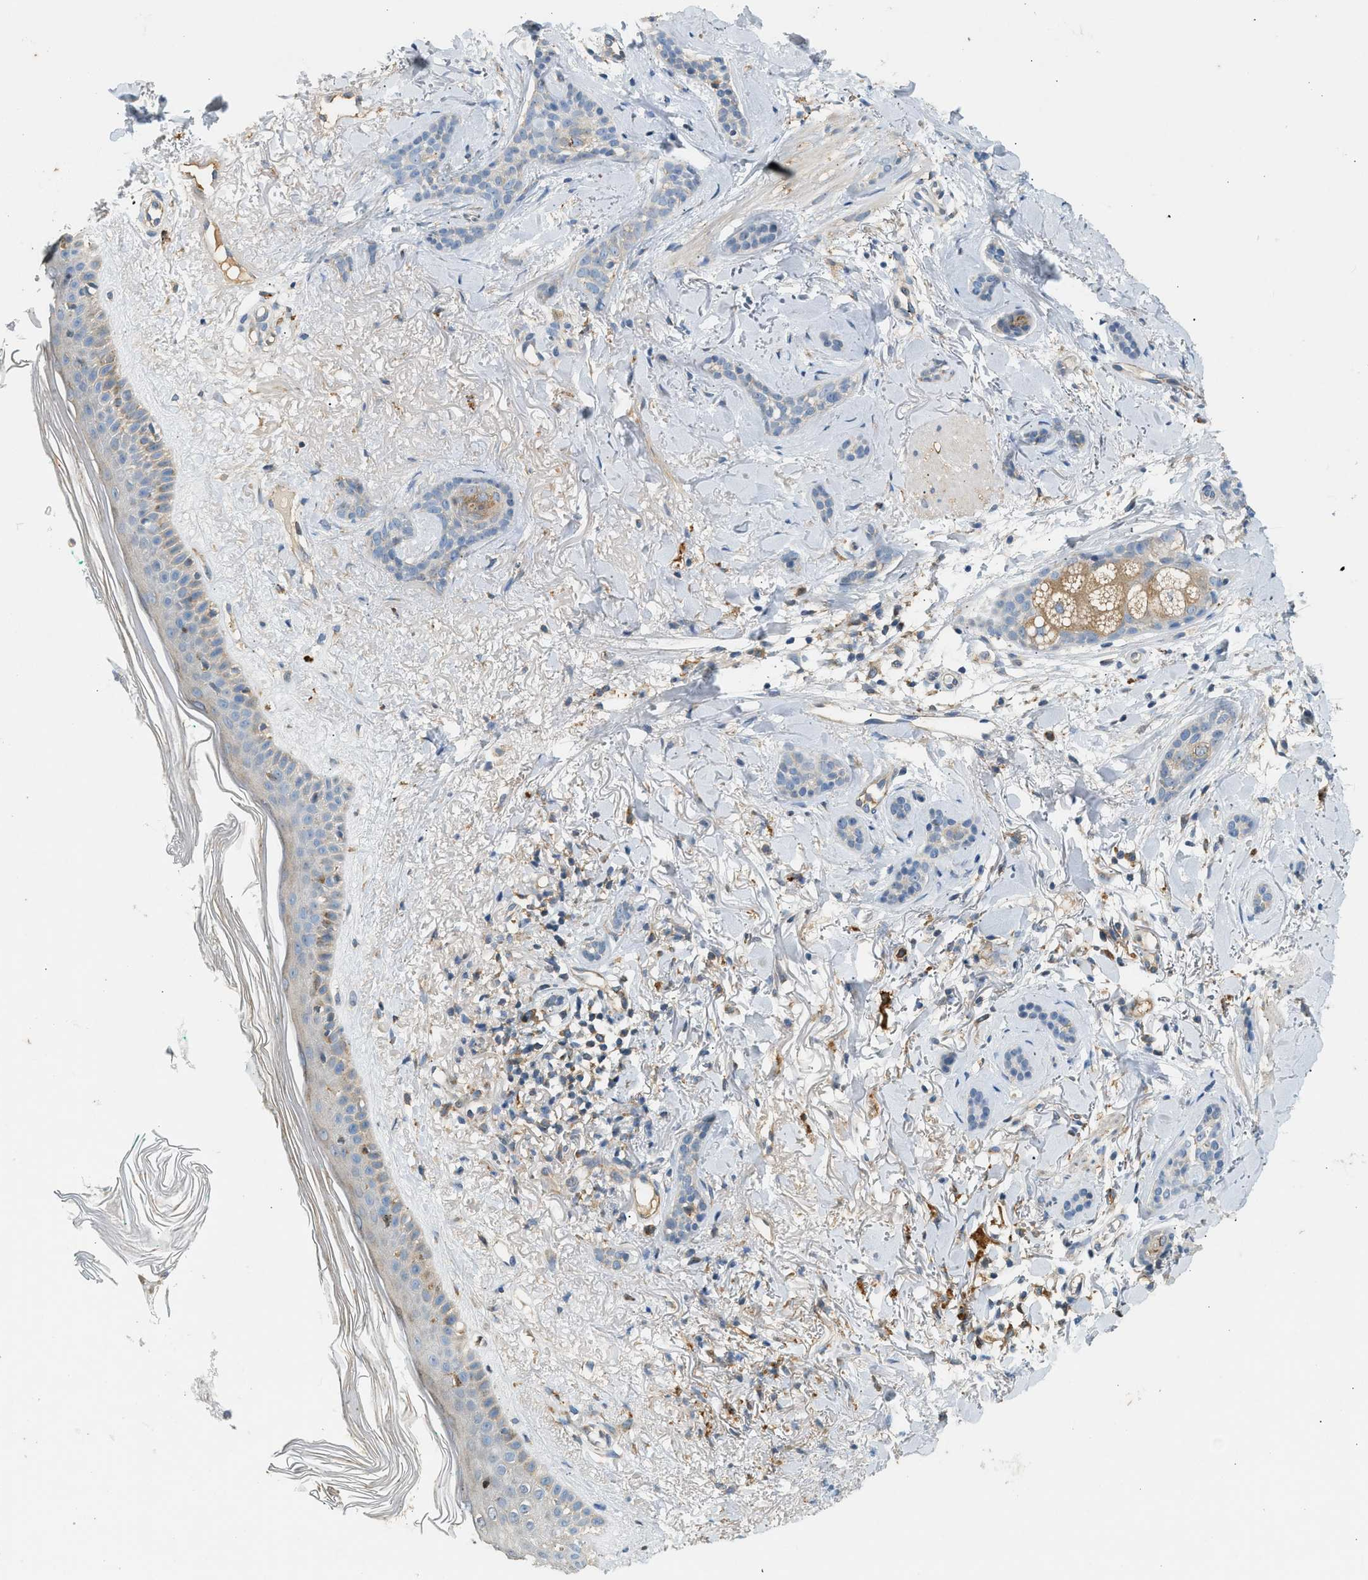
{"staining": {"intensity": "negative", "quantity": "none", "location": "none"}, "tissue": "skin cancer", "cell_type": "Tumor cells", "image_type": "cancer", "snomed": [{"axis": "morphology", "description": "Basal cell carcinoma"}, {"axis": "morphology", "description": "Adnexal tumor, benign"}, {"axis": "topography", "description": "Skin"}], "caption": "This is an IHC histopathology image of human skin cancer (basal cell carcinoma). There is no staining in tumor cells.", "gene": "CTSB", "patient": {"sex": "female", "age": 42}}